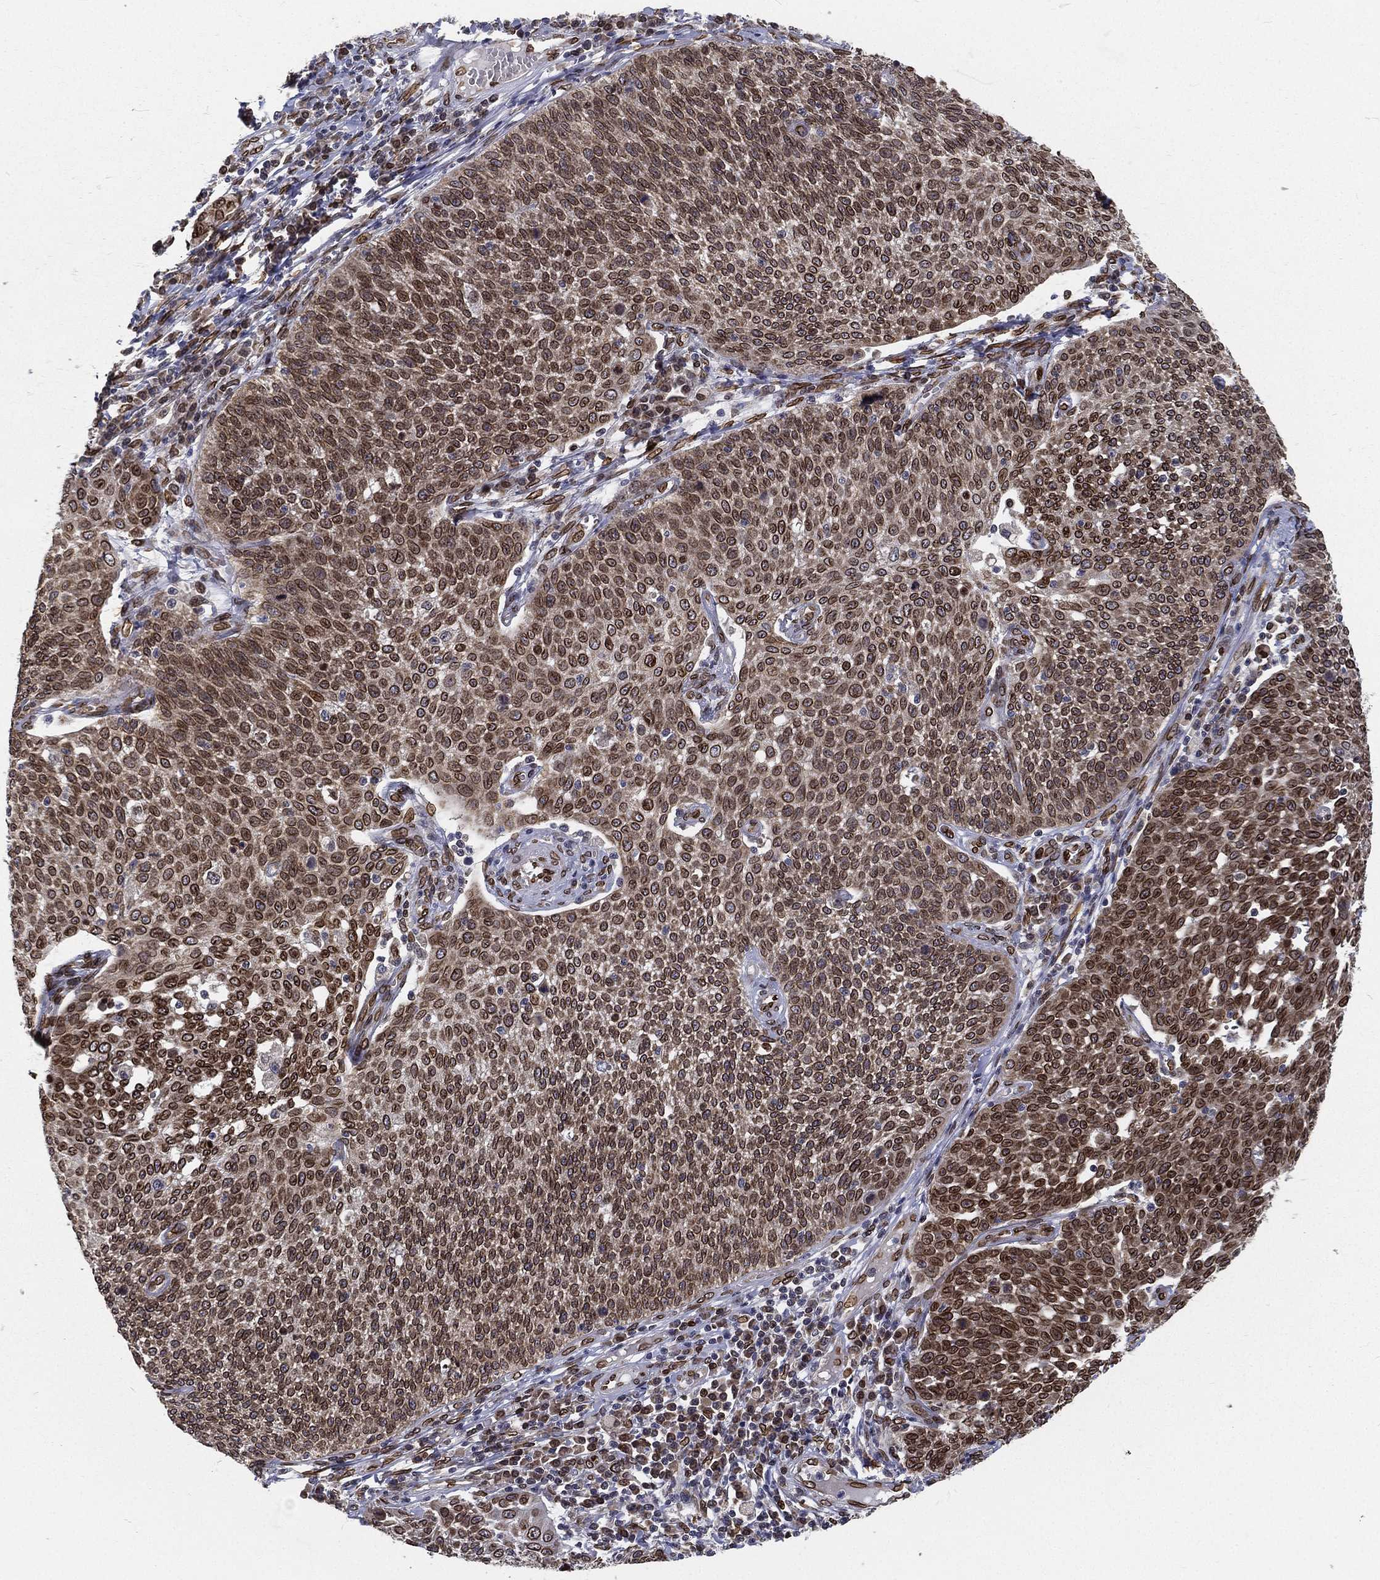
{"staining": {"intensity": "strong", "quantity": "25%-75%", "location": "cytoplasmic/membranous,nuclear"}, "tissue": "cervical cancer", "cell_type": "Tumor cells", "image_type": "cancer", "snomed": [{"axis": "morphology", "description": "Squamous cell carcinoma, NOS"}, {"axis": "topography", "description": "Cervix"}], "caption": "Immunohistochemical staining of human squamous cell carcinoma (cervical) reveals high levels of strong cytoplasmic/membranous and nuclear protein expression in about 25%-75% of tumor cells.", "gene": "PALB2", "patient": {"sex": "female", "age": 34}}